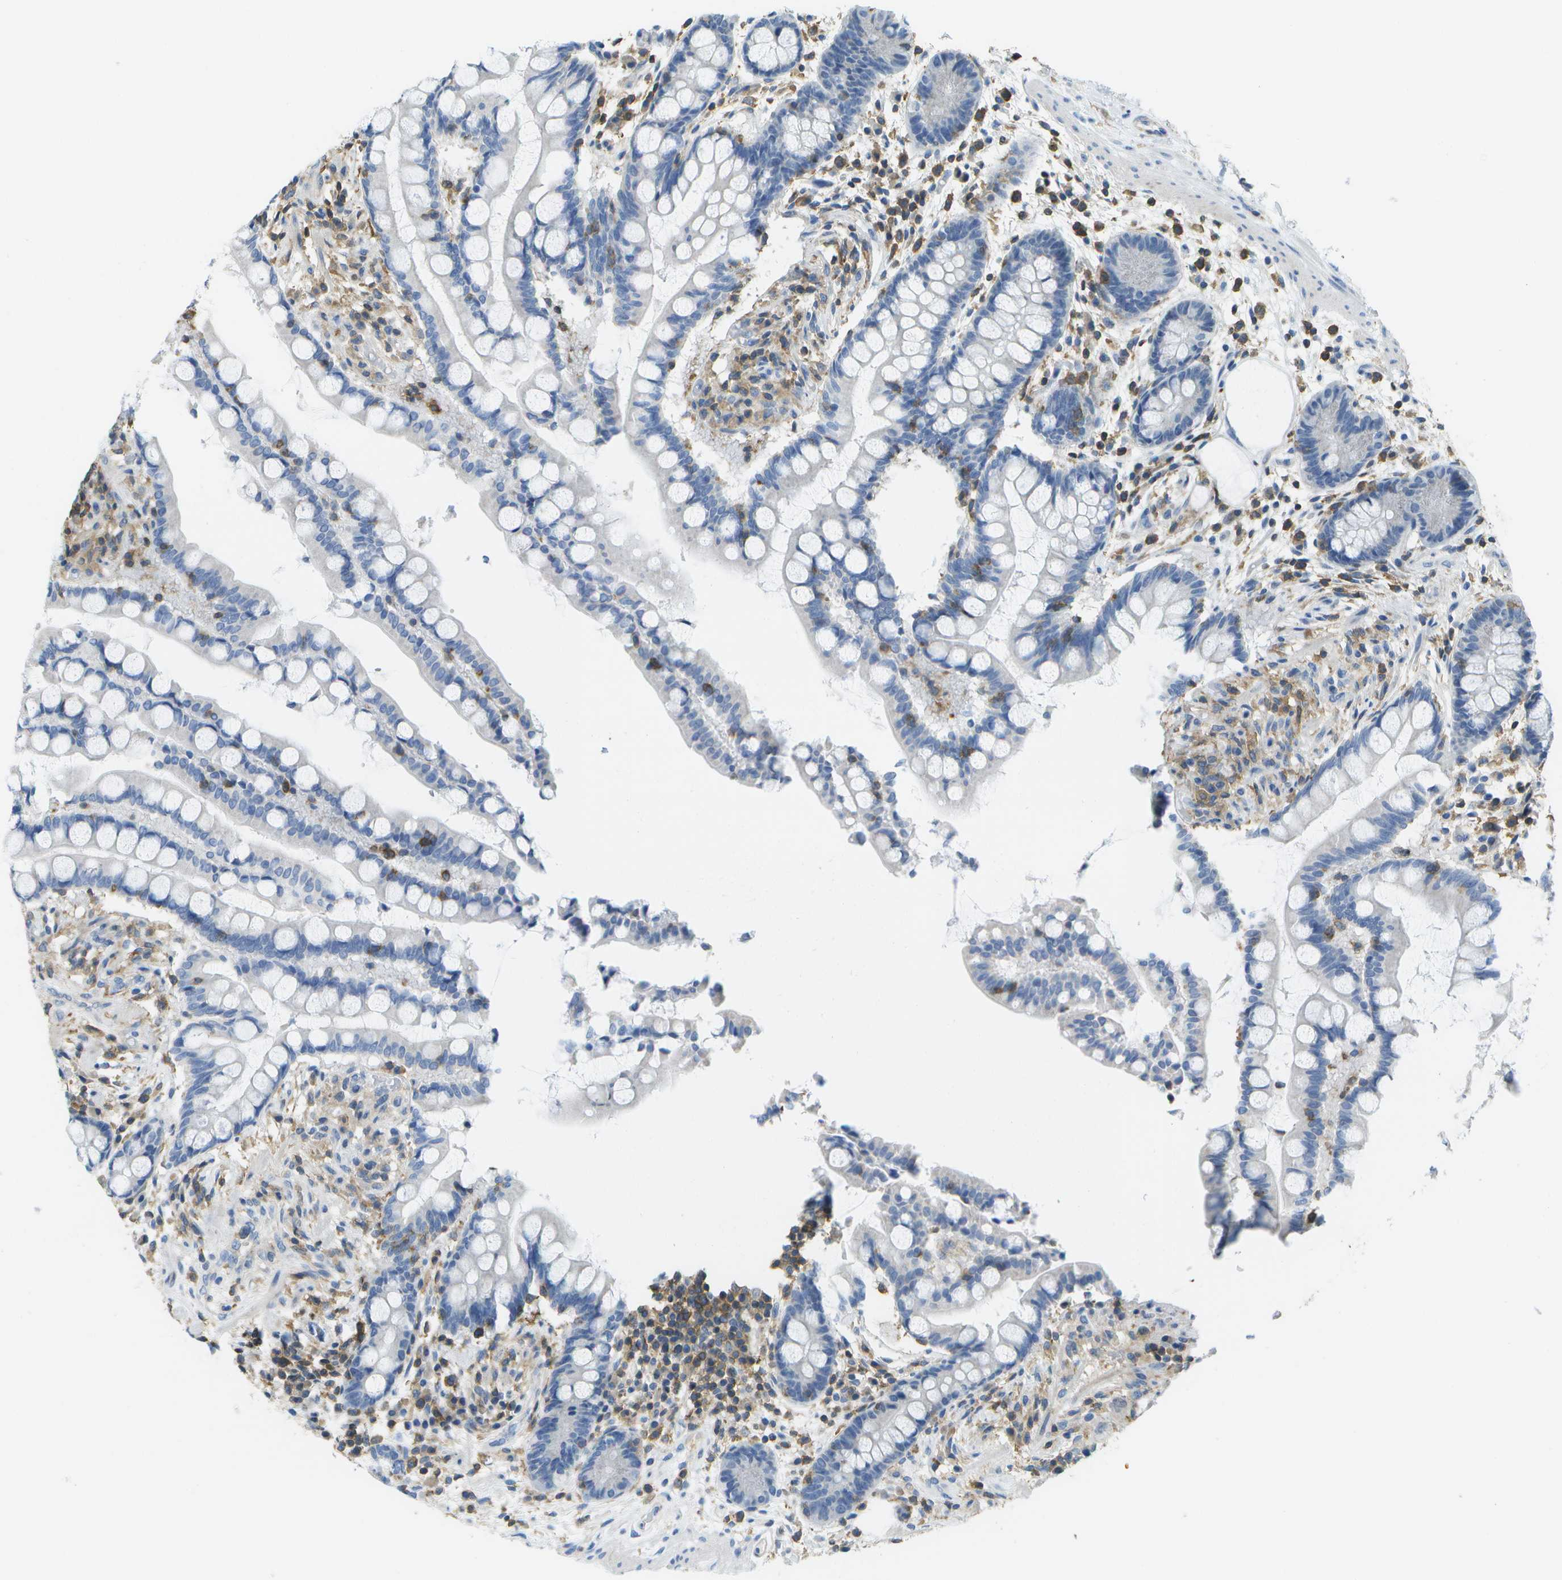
{"staining": {"intensity": "weak", "quantity": ">75%", "location": "cytoplasmic/membranous"}, "tissue": "colon", "cell_type": "Endothelial cells", "image_type": "normal", "snomed": [{"axis": "morphology", "description": "Normal tissue, NOS"}, {"axis": "topography", "description": "Colon"}], "caption": "Brown immunohistochemical staining in unremarkable colon shows weak cytoplasmic/membranous expression in about >75% of endothelial cells. The staining is performed using DAB brown chromogen to label protein expression. The nuclei are counter-stained blue using hematoxylin.", "gene": "RCSD1", "patient": {"sex": "male", "age": 73}}